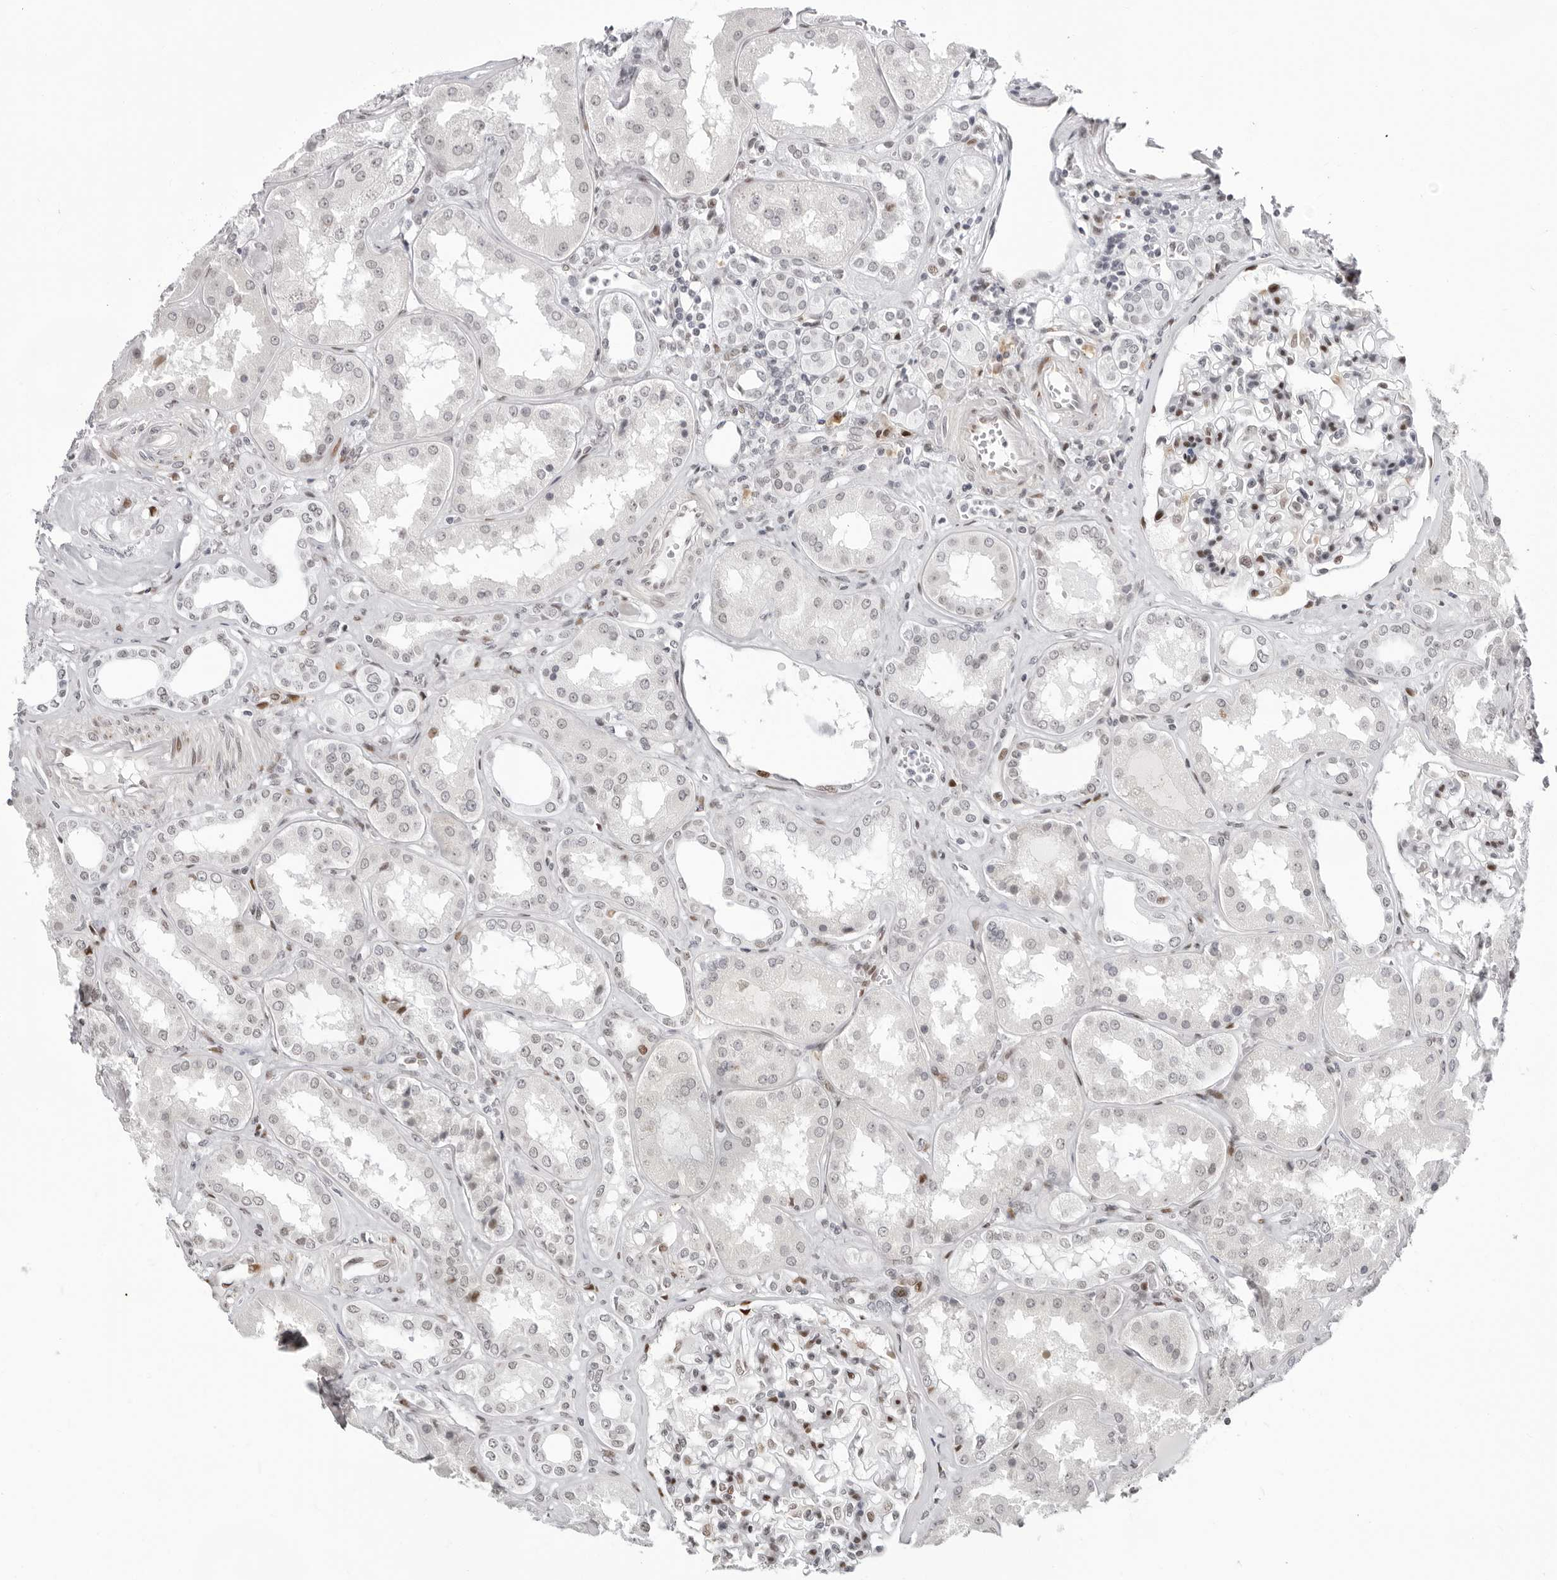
{"staining": {"intensity": "moderate", "quantity": "<25%", "location": "nuclear"}, "tissue": "kidney", "cell_type": "Cells in glomeruli", "image_type": "normal", "snomed": [{"axis": "morphology", "description": "Normal tissue, NOS"}, {"axis": "topography", "description": "Kidney"}], "caption": "Immunohistochemistry (IHC) of benign human kidney exhibits low levels of moderate nuclear positivity in about <25% of cells in glomeruli.", "gene": "NTPCR", "patient": {"sex": "female", "age": 56}}